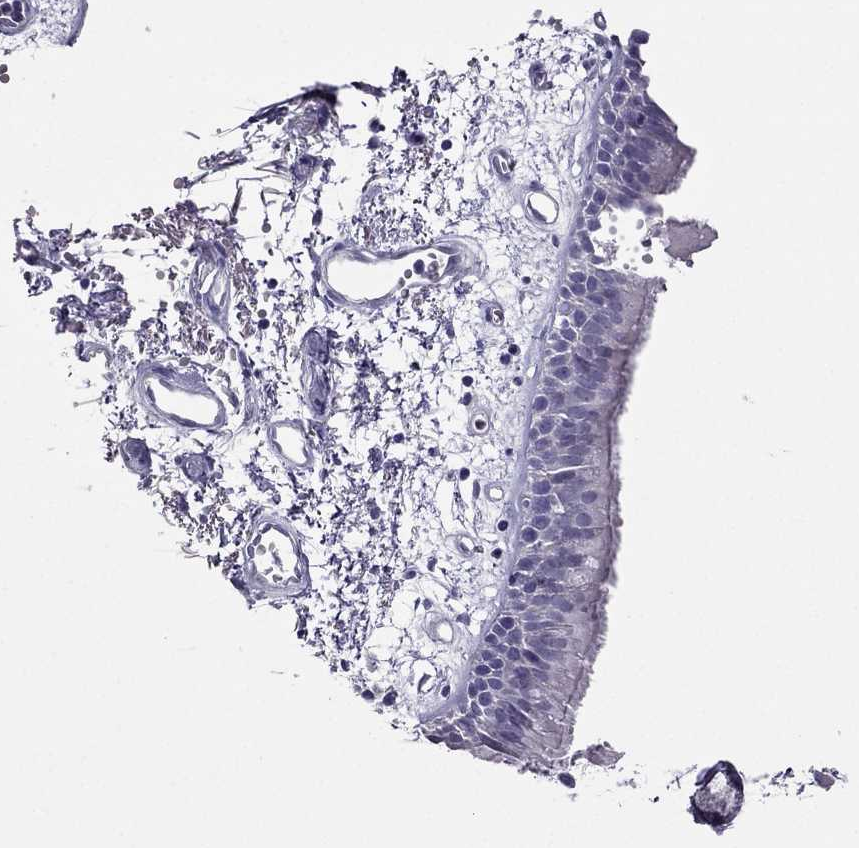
{"staining": {"intensity": "negative", "quantity": "none", "location": "none"}, "tissue": "bronchus", "cell_type": "Respiratory epithelial cells", "image_type": "normal", "snomed": [{"axis": "morphology", "description": "Normal tissue, NOS"}, {"axis": "morphology", "description": "Squamous cell carcinoma, NOS"}, {"axis": "topography", "description": "Cartilage tissue"}, {"axis": "topography", "description": "Bronchus"}, {"axis": "topography", "description": "Lung"}], "caption": "Immunohistochemical staining of unremarkable bronchus shows no significant expression in respiratory epithelial cells.", "gene": "PDE6A", "patient": {"sex": "male", "age": 66}}